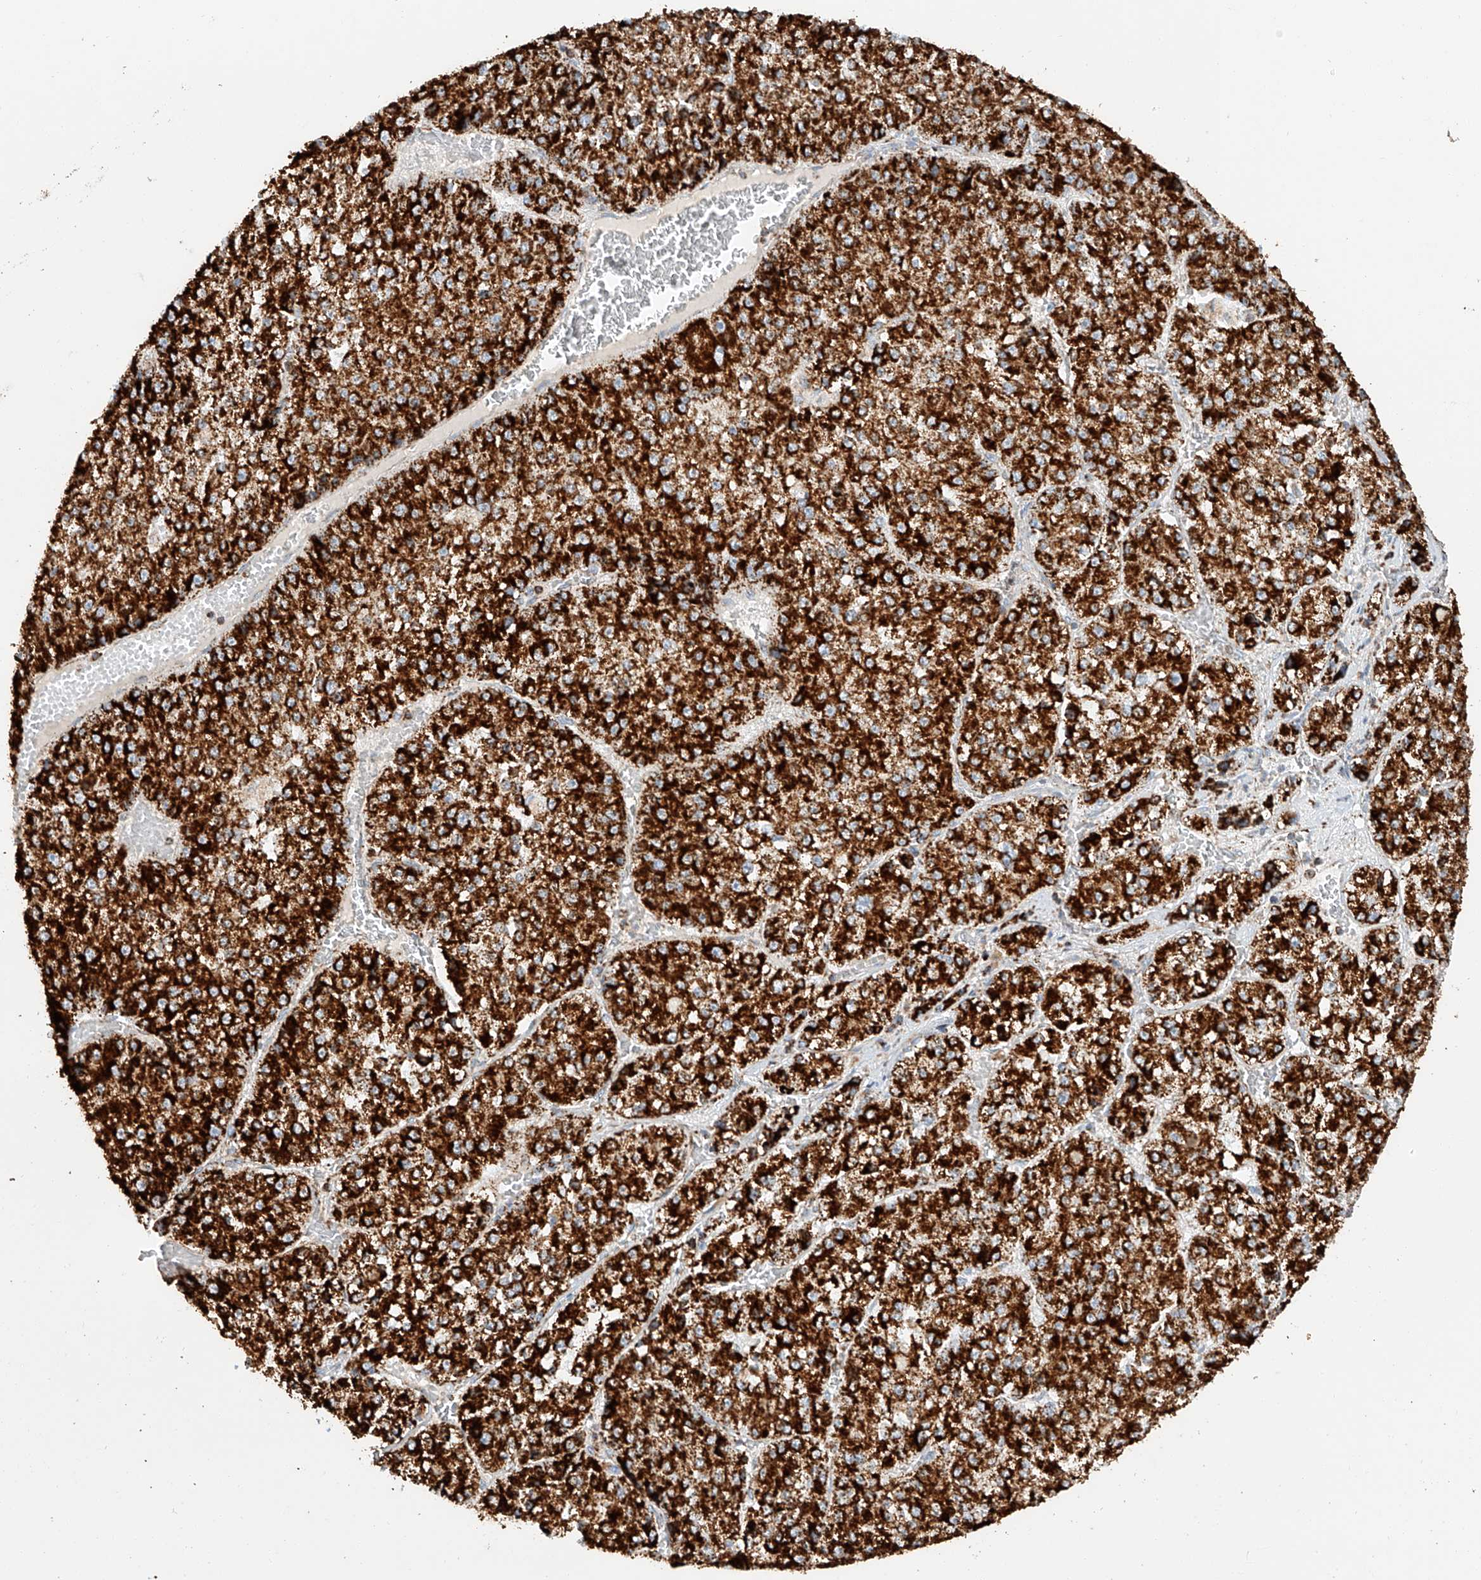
{"staining": {"intensity": "strong", "quantity": ">75%", "location": "cytoplasmic/membranous"}, "tissue": "liver cancer", "cell_type": "Tumor cells", "image_type": "cancer", "snomed": [{"axis": "morphology", "description": "Carcinoma, Hepatocellular, NOS"}, {"axis": "topography", "description": "Liver"}], "caption": "The immunohistochemical stain labels strong cytoplasmic/membranous staining in tumor cells of liver cancer tissue.", "gene": "TTC27", "patient": {"sex": "female", "age": 73}}